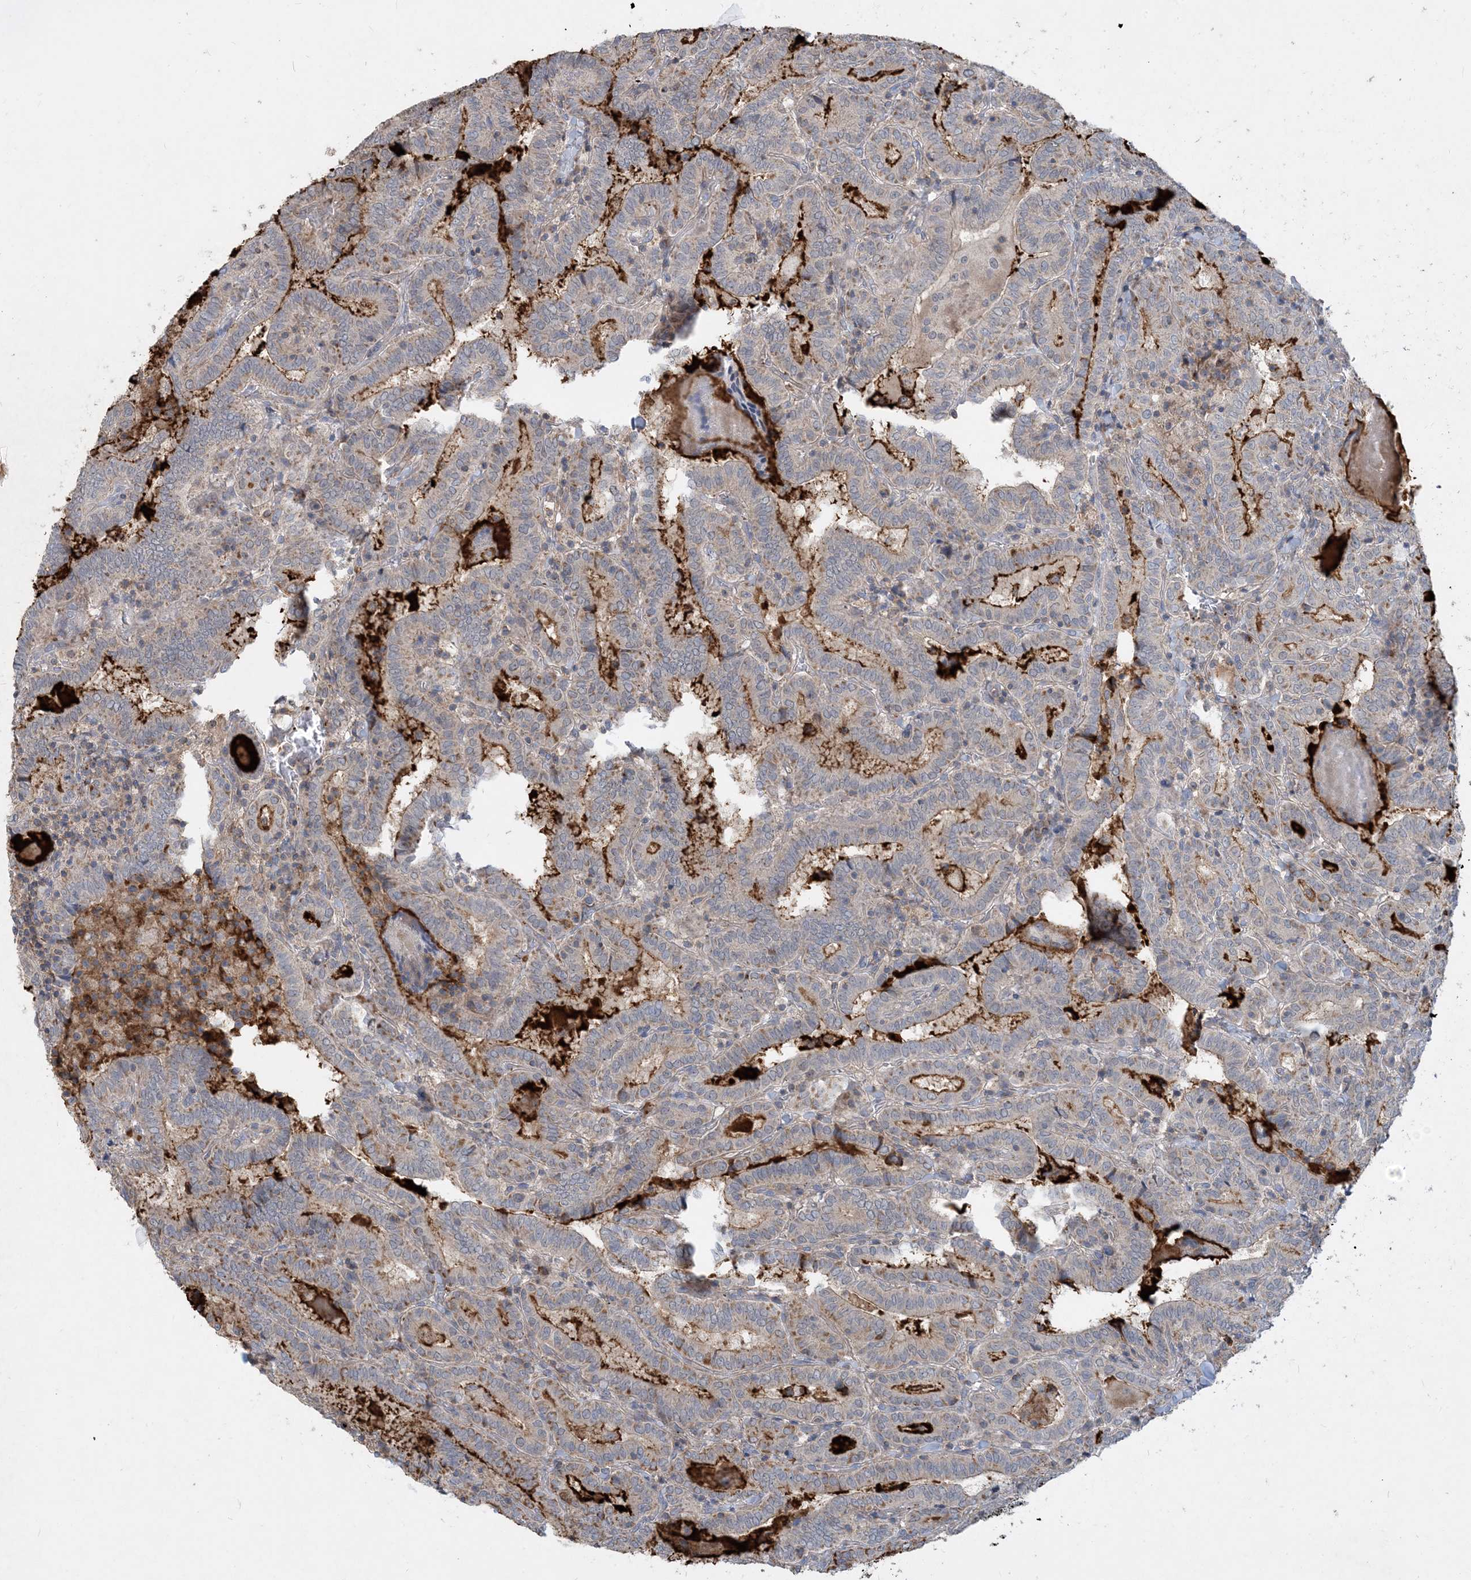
{"staining": {"intensity": "weak", "quantity": "25%-75%", "location": "cytoplasmic/membranous"}, "tissue": "thyroid cancer", "cell_type": "Tumor cells", "image_type": "cancer", "snomed": [{"axis": "morphology", "description": "Papillary adenocarcinoma, NOS"}, {"axis": "topography", "description": "Thyroid gland"}], "caption": "An image showing weak cytoplasmic/membranous expression in approximately 25%-75% of tumor cells in thyroid cancer, as visualized by brown immunohistochemical staining.", "gene": "ECHDC1", "patient": {"sex": "female", "age": 72}}